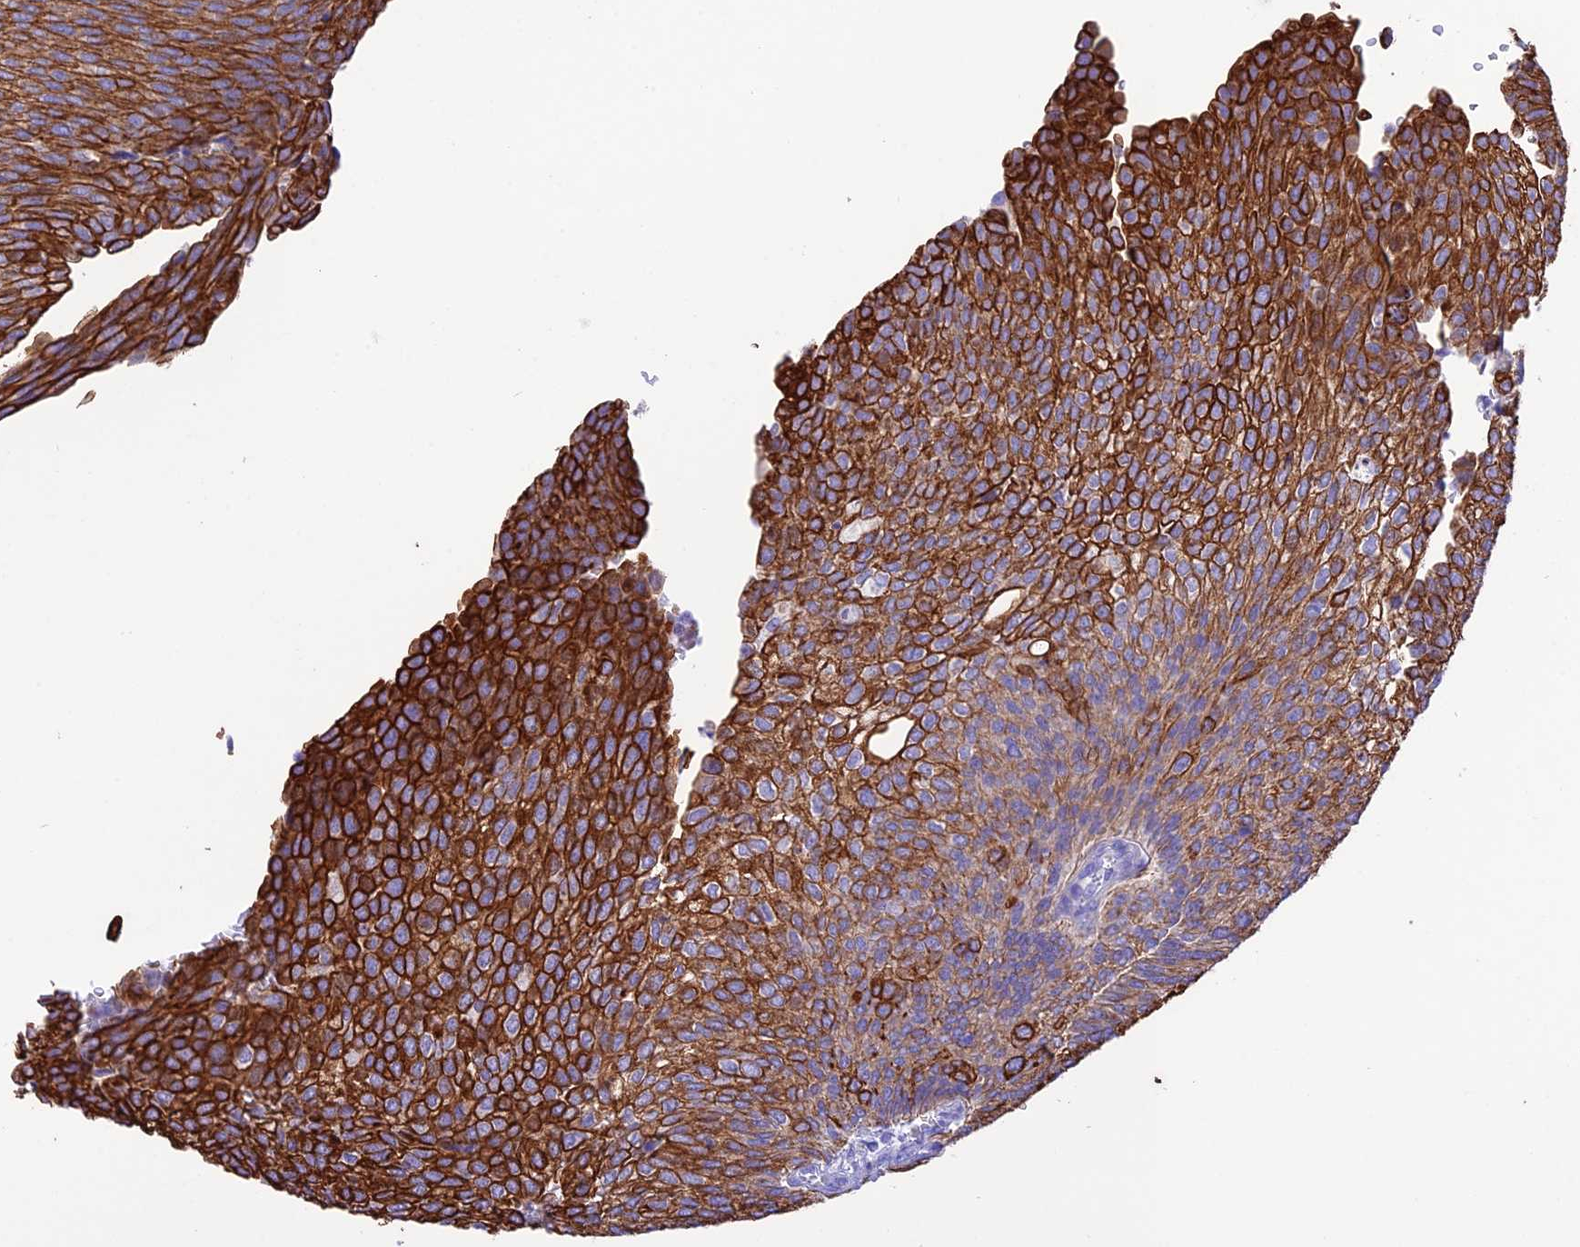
{"staining": {"intensity": "strong", "quantity": ">75%", "location": "cytoplasmic/membranous"}, "tissue": "urothelial cancer", "cell_type": "Tumor cells", "image_type": "cancer", "snomed": [{"axis": "morphology", "description": "Urothelial carcinoma, Low grade"}, {"axis": "topography", "description": "Urinary bladder"}], "caption": "A brown stain highlights strong cytoplasmic/membranous expression of a protein in human urothelial cancer tumor cells.", "gene": "VPS52", "patient": {"sex": "female", "age": 79}}